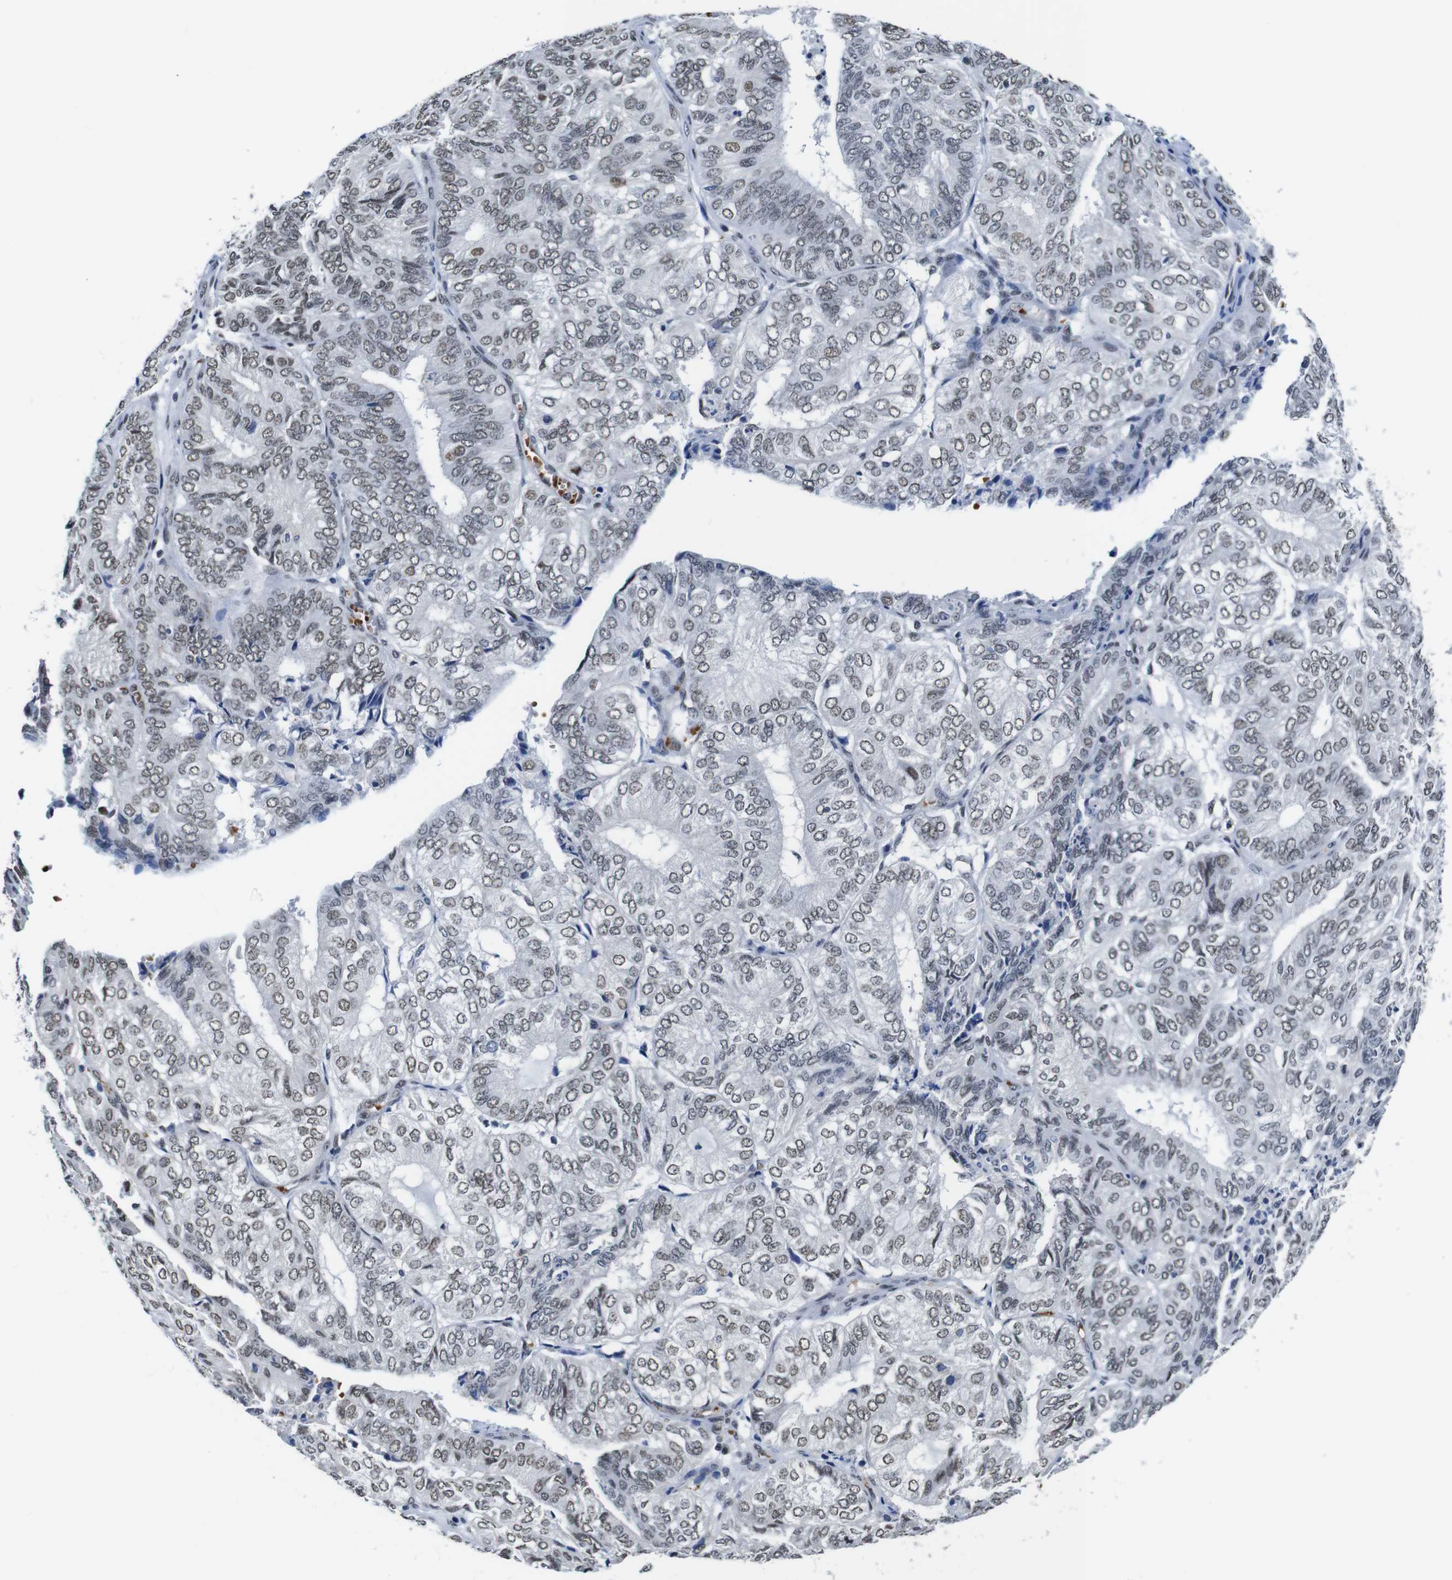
{"staining": {"intensity": "weak", "quantity": "25%-75%", "location": "nuclear"}, "tissue": "endometrial cancer", "cell_type": "Tumor cells", "image_type": "cancer", "snomed": [{"axis": "morphology", "description": "Adenocarcinoma, NOS"}, {"axis": "topography", "description": "Uterus"}], "caption": "Weak nuclear positivity for a protein is identified in about 25%-75% of tumor cells of endometrial cancer (adenocarcinoma) using IHC.", "gene": "ILDR2", "patient": {"sex": "female", "age": 60}}